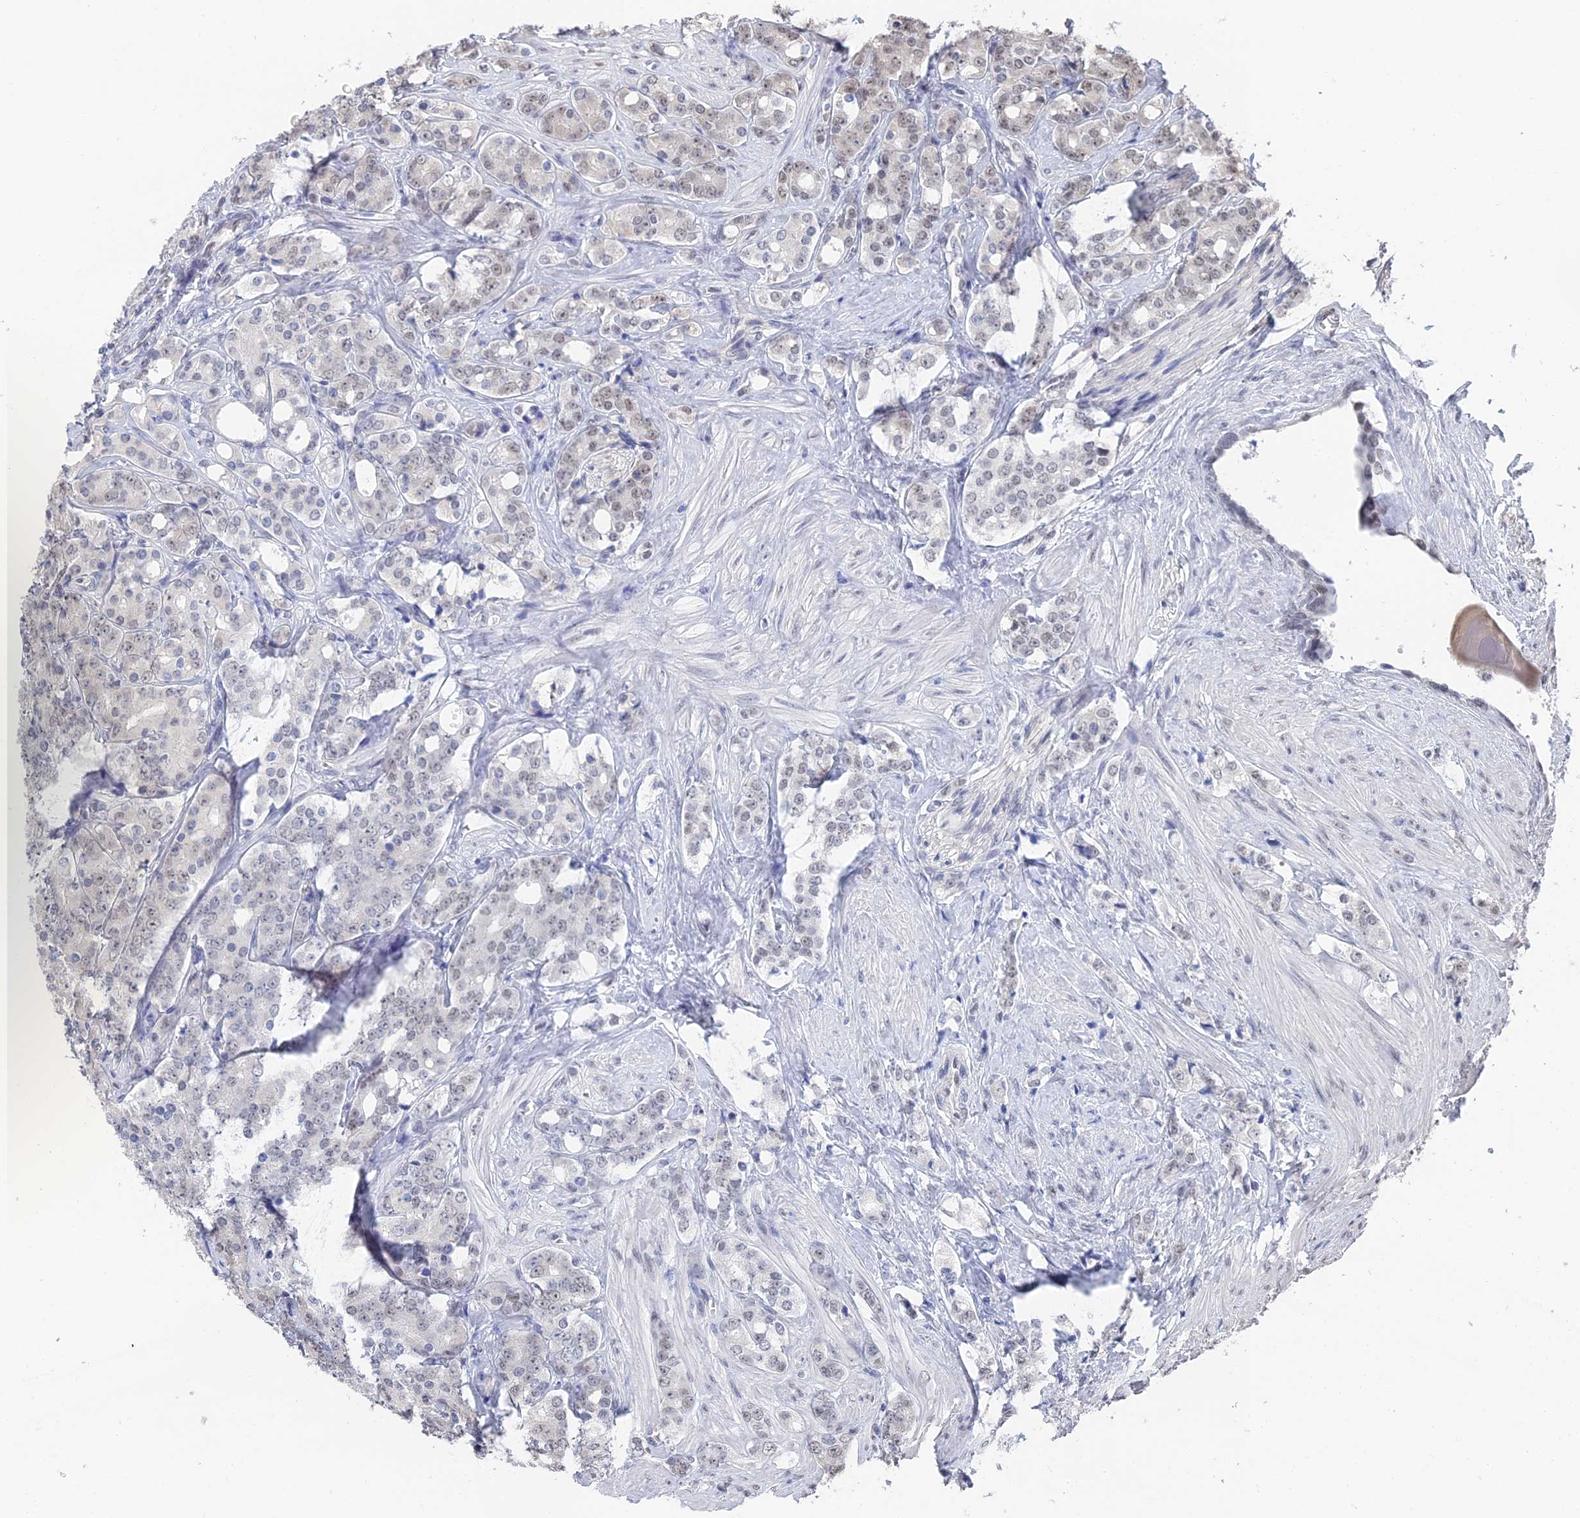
{"staining": {"intensity": "weak", "quantity": "<25%", "location": "nuclear"}, "tissue": "prostate cancer", "cell_type": "Tumor cells", "image_type": "cancer", "snomed": [{"axis": "morphology", "description": "Adenocarcinoma, High grade"}, {"axis": "topography", "description": "Prostate"}], "caption": "Immunohistochemical staining of prostate cancer (high-grade adenocarcinoma) displays no significant expression in tumor cells.", "gene": "TSSC4", "patient": {"sex": "male", "age": 62}}